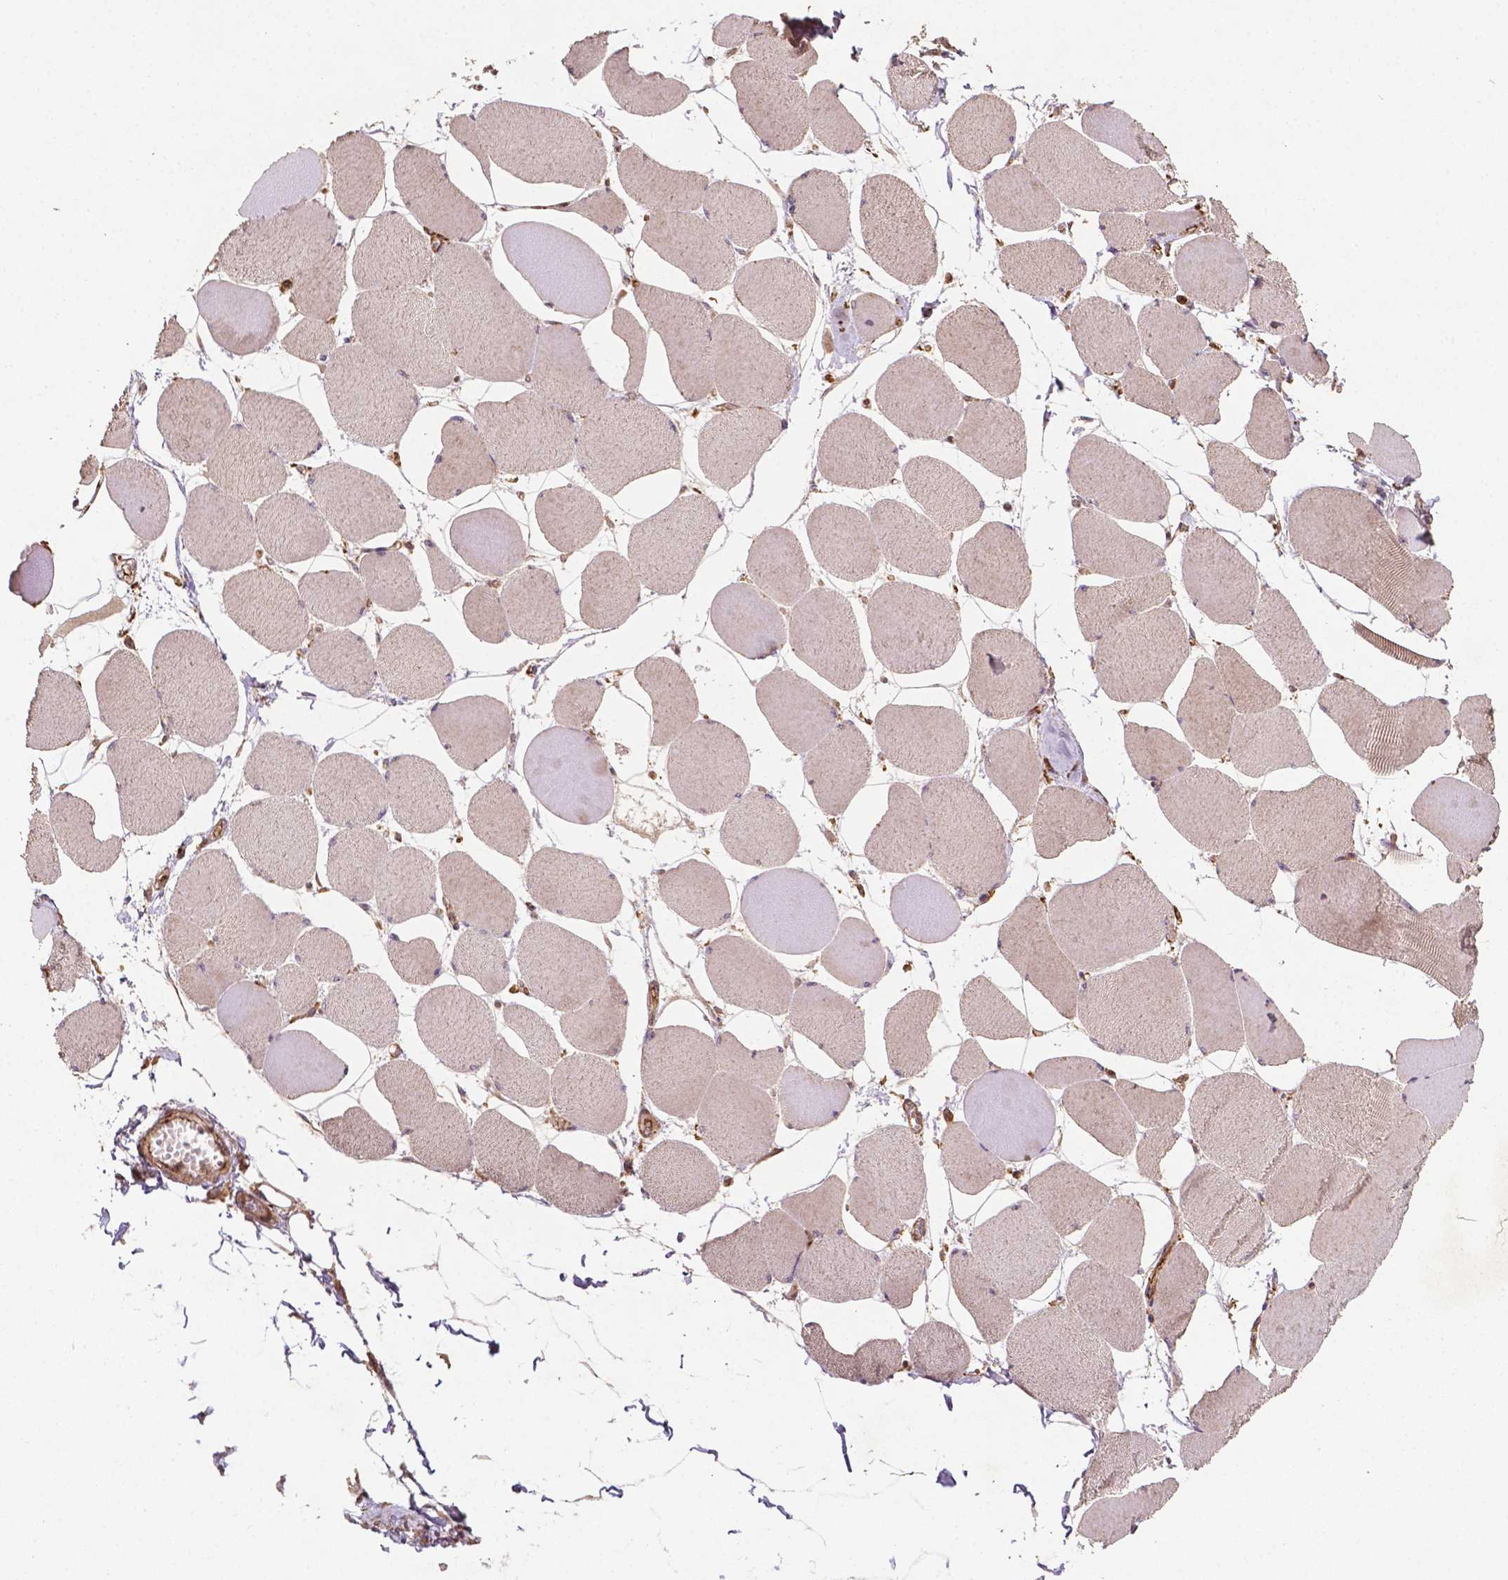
{"staining": {"intensity": "weak", "quantity": "<25%", "location": "cytoplasmic/membranous"}, "tissue": "skeletal muscle", "cell_type": "Myocytes", "image_type": "normal", "snomed": [{"axis": "morphology", "description": "Normal tissue, NOS"}, {"axis": "topography", "description": "Skeletal muscle"}], "caption": "Protein analysis of unremarkable skeletal muscle reveals no significant staining in myocytes.", "gene": "ZMYND19", "patient": {"sex": "female", "age": 75}}